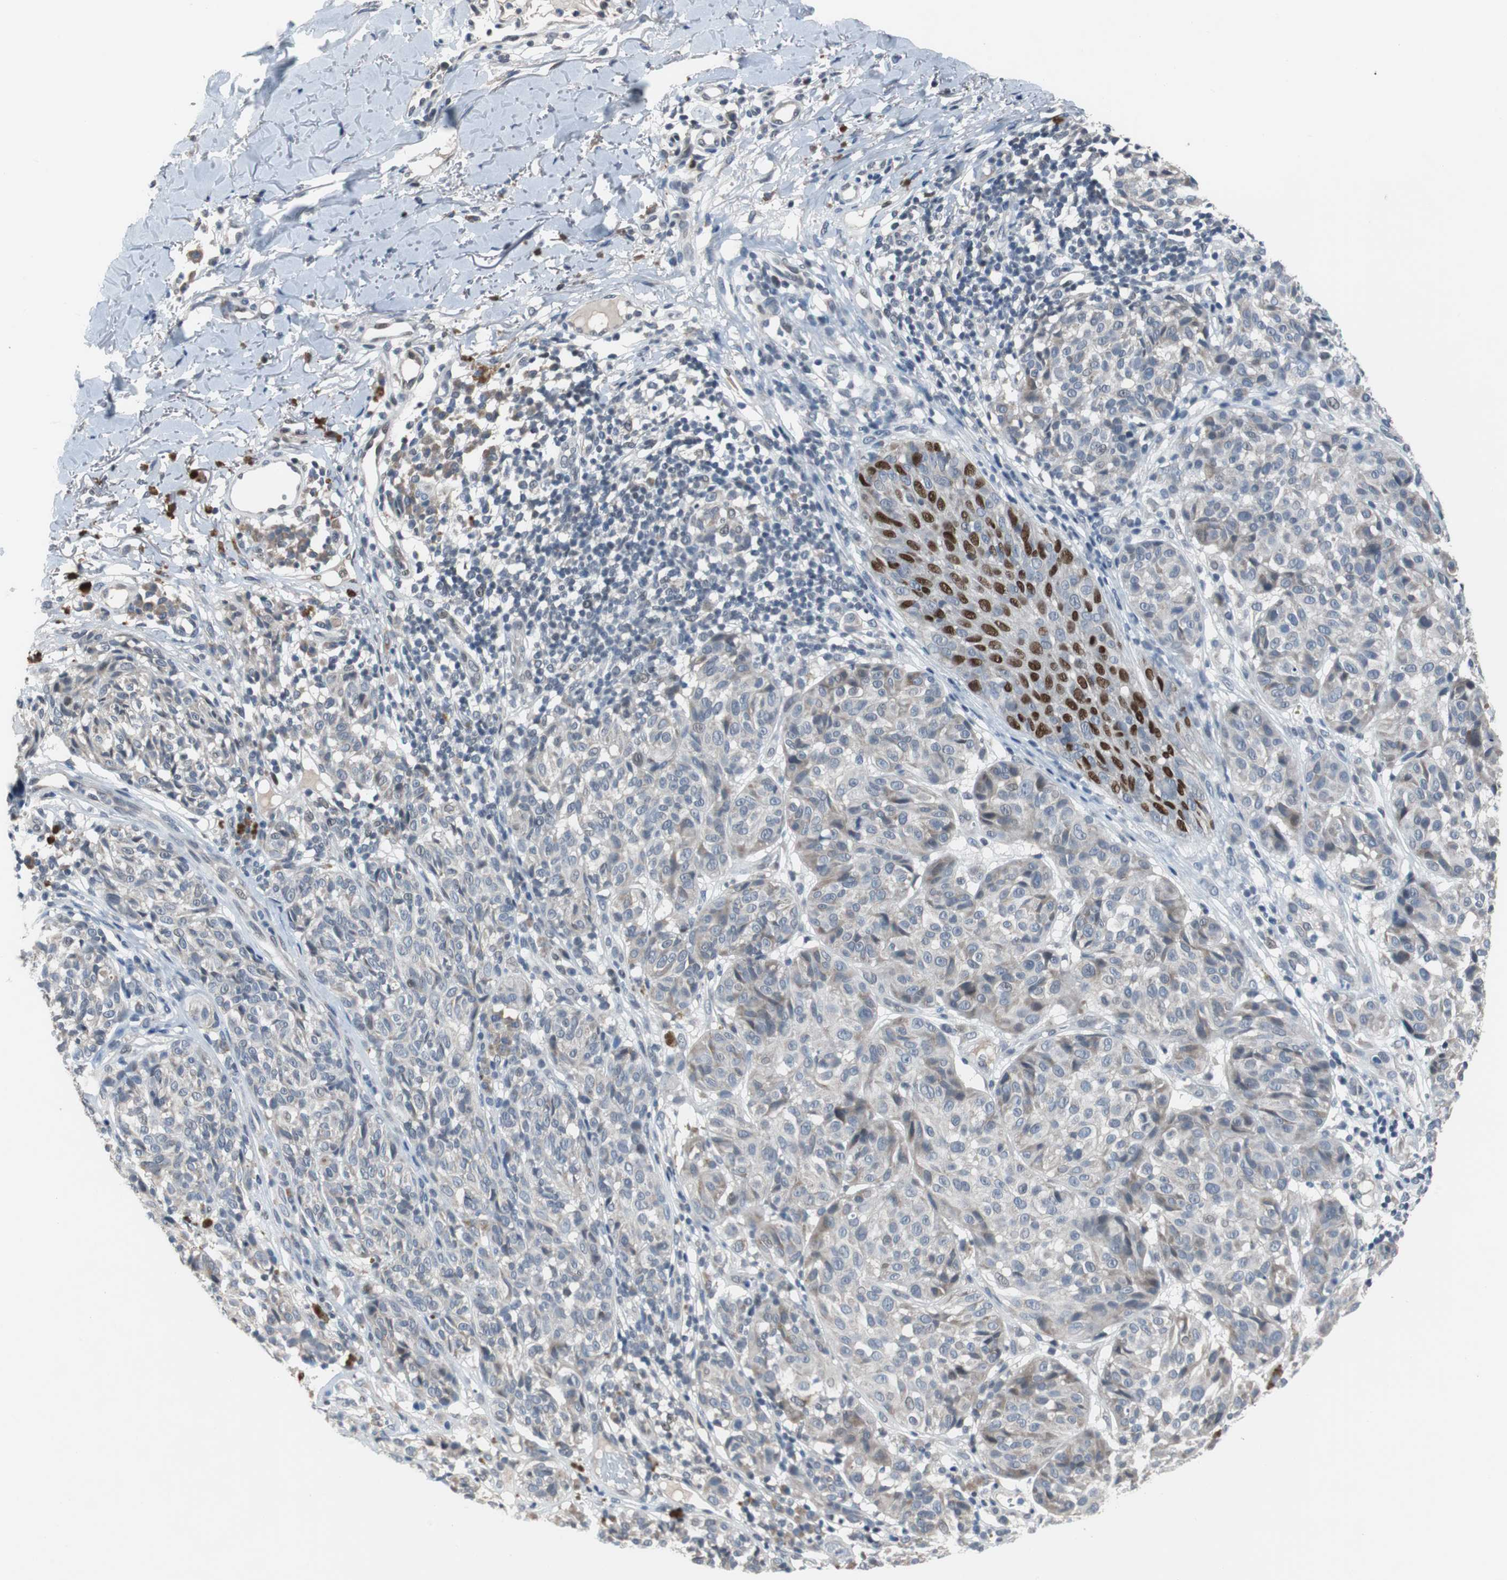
{"staining": {"intensity": "weak", "quantity": "<25%", "location": "cytoplasmic/membranous"}, "tissue": "melanoma", "cell_type": "Tumor cells", "image_type": "cancer", "snomed": [{"axis": "morphology", "description": "Malignant melanoma, NOS"}, {"axis": "topography", "description": "Skin"}], "caption": "An immunohistochemistry (IHC) histopathology image of melanoma is shown. There is no staining in tumor cells of melanoma. (DAB (3,3'-diaminobenzidine) immunohistochemistry, high magnification).", "gene": "TP63", "patient": {"sex": "female", "age": 46}}